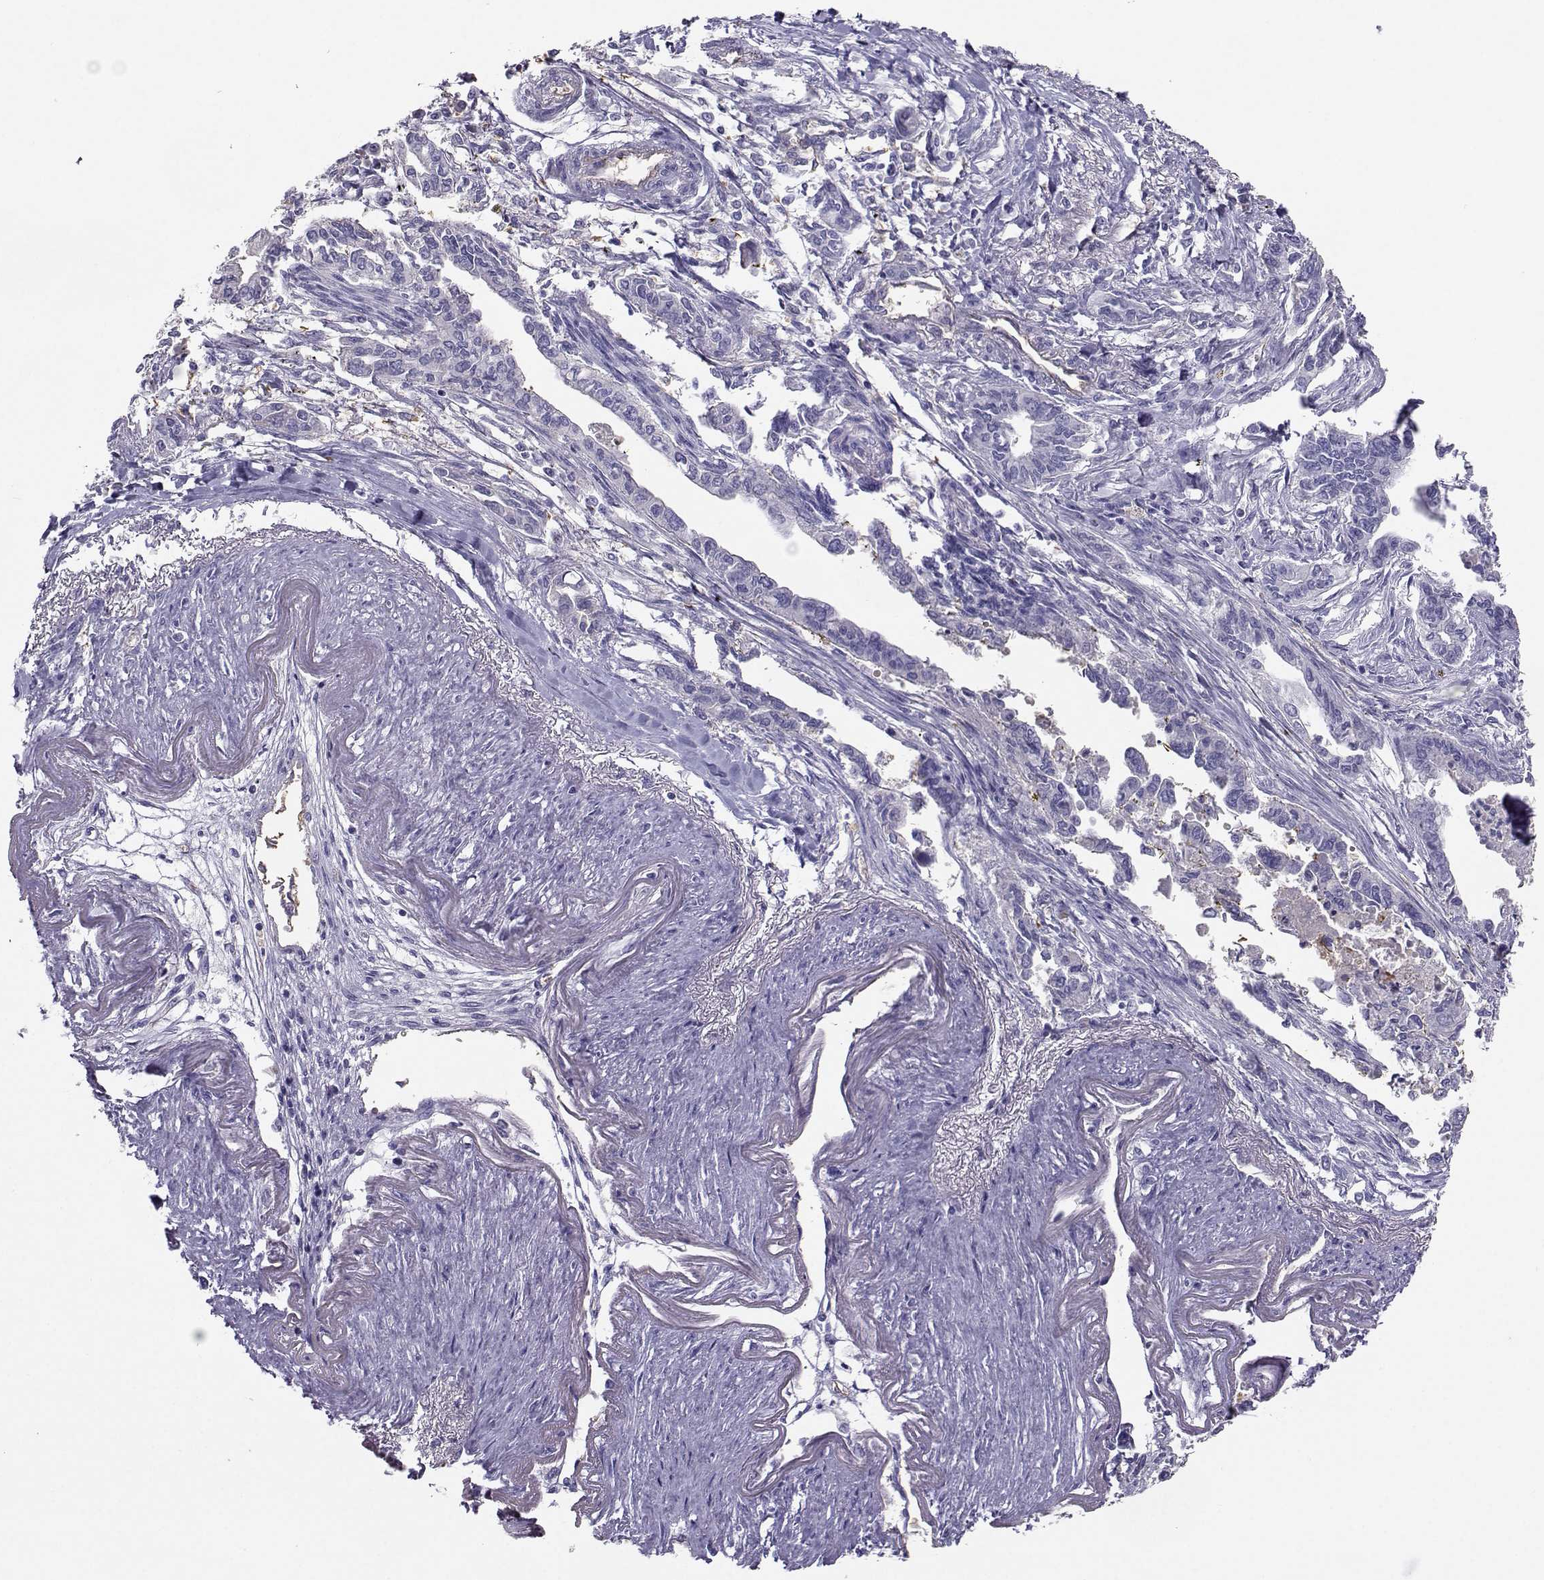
{"staining": {"intensity": "weak", "quantity": "25%-75%", "location": "cytoplasmic/membranous"}, "tissue": "pancreatic cancer", "cell_type": "Tumor cells", "image_type": "cancer", "snomed": [{"axis": "morphology", "description": "Adenocarcinoma, NOS"}, {"axis": "topography", "description": "Pancreas"}], "caption": "Immunohistochemical staining of adenocarcinoma (pancreatic) shows low levels of weak cytoplasmic/membranous staining in about 25%-75% of tumor cells.", "gene": "CLUL1", "patient": {"sex": "male", "age": 60}}